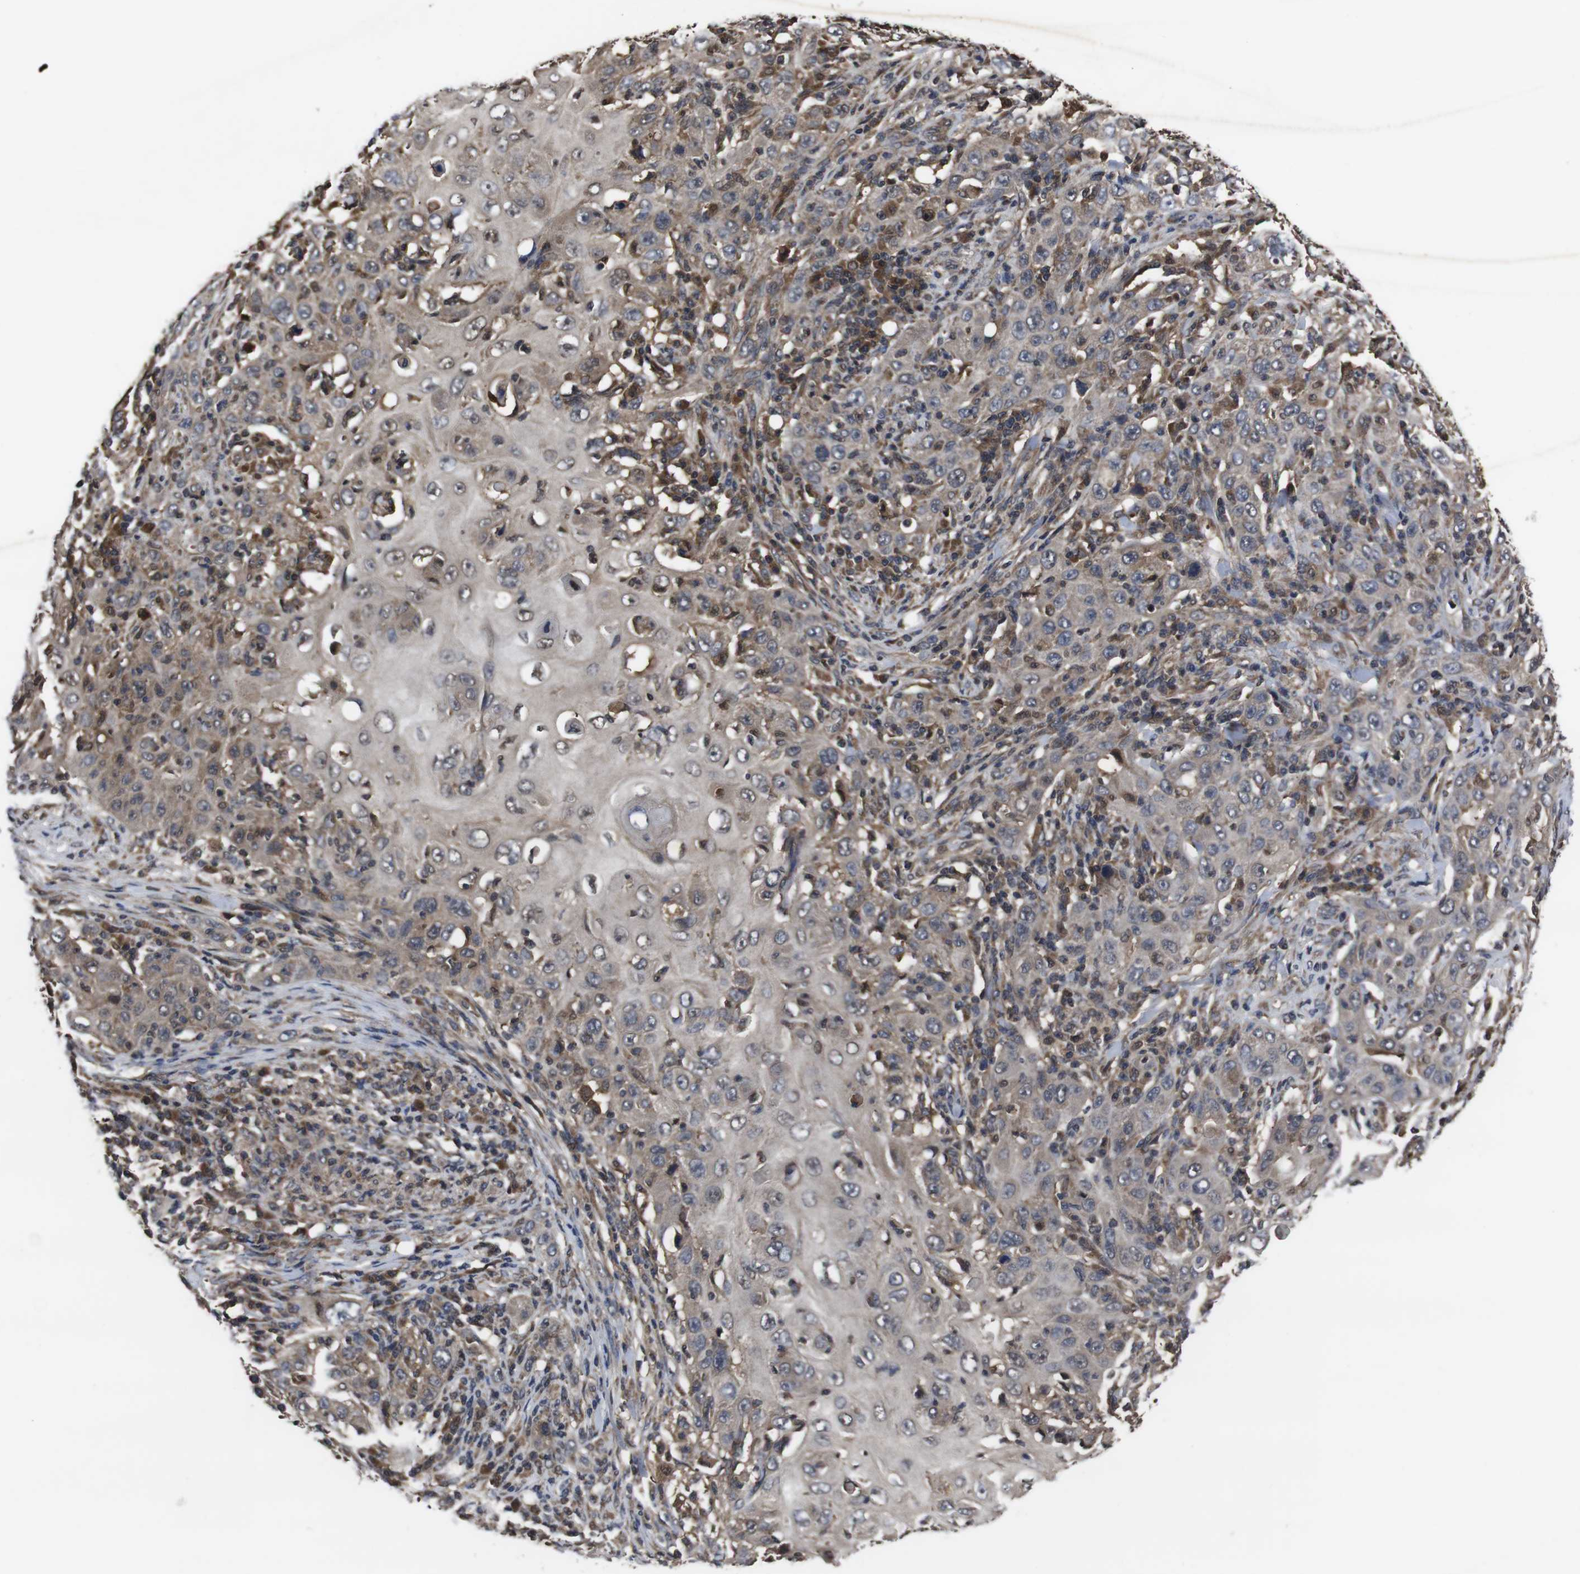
{"staining": {"intensity": "weak", "quantity": "<25%", "location": "cytoplasmic/membranous"}, "tissue": "skin cancer", "cell_type": "Tumor cells", "image_type": "cancer", "snomed": [{"axis": "morphology", "description": "Squamous cell carcinoma, NOS"}, {"axis": "topography", "description": "Skin"}], "caption": "There is no significant staining in tumor cells of squamous cell carcinoma (skin).", "gene": "CXCL11", "patient": {"sex": "female", "age": 88}}